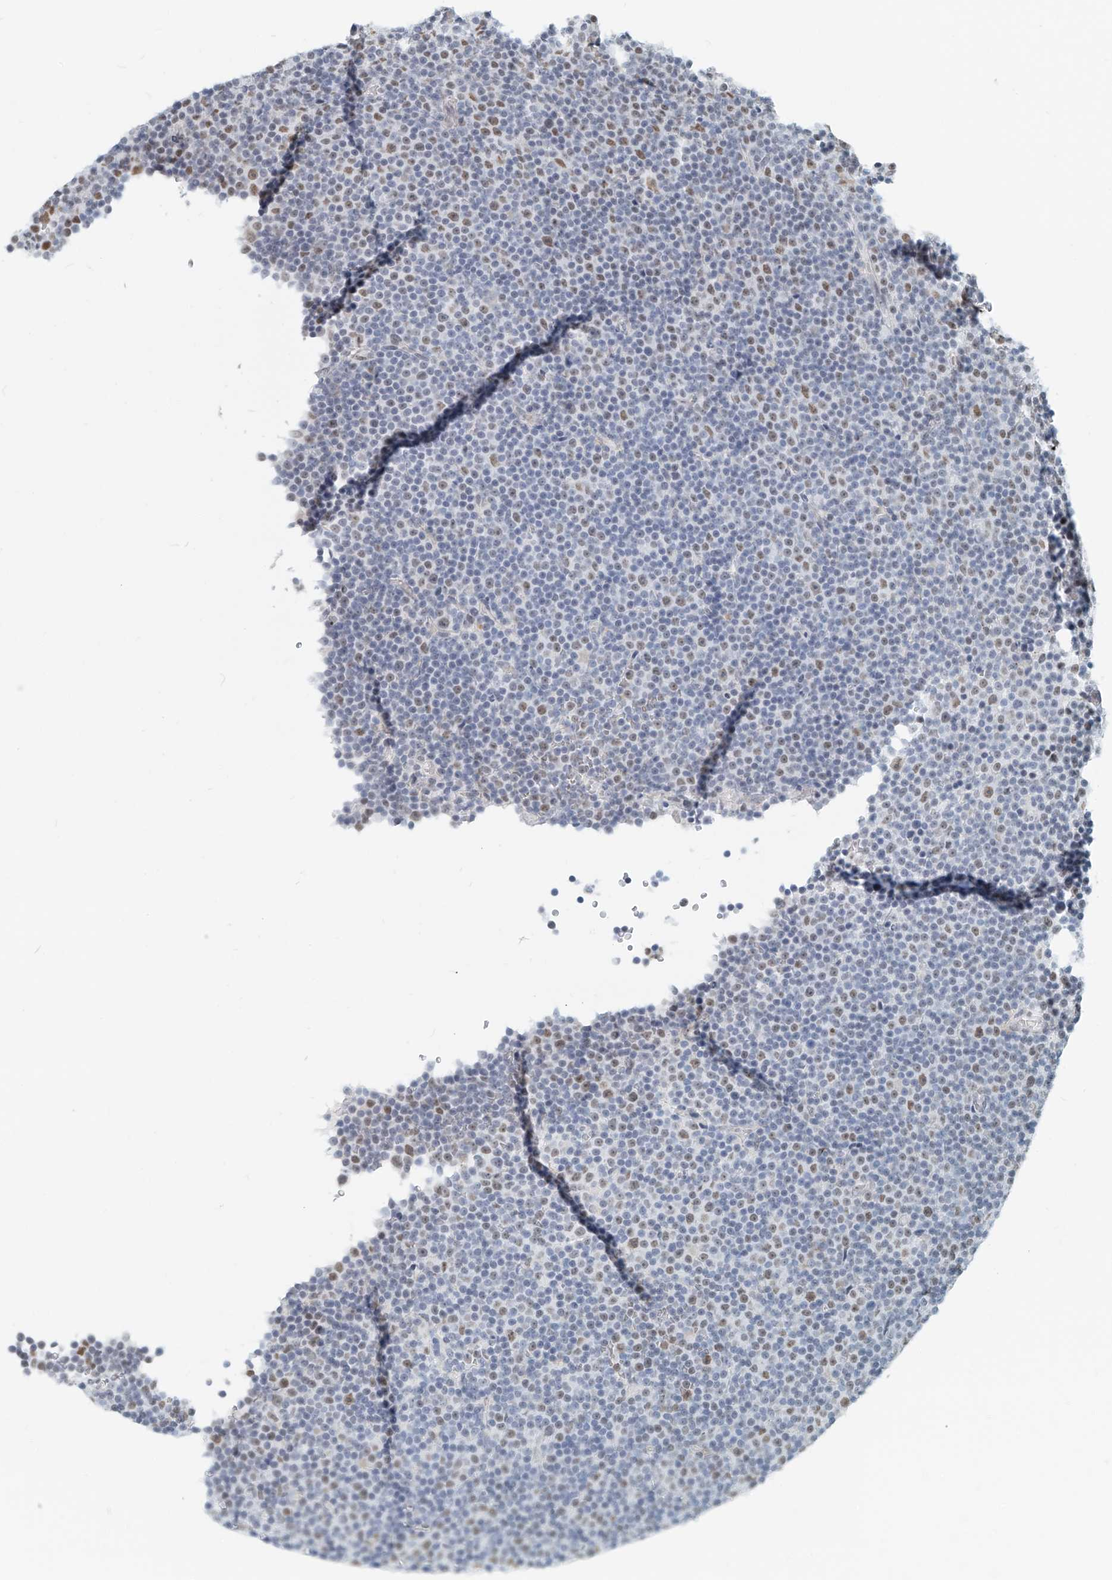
{"staining": {"intensity": "weak", "quantity": "25%-75%", "location": "nuclear"}, "tissue": "lymphoma", "cell_type": "Tumor cells", "image_type": "cancer", "snomed": [{"axis": "morphology", "description": "Malignant lymphoma, non-Hodgkin's type, Low grade"}, {"axis": "topography", "description": "Lymph node"}], "caption": "High-magnification brightfield microscopy of malignant lymphoma, non-Hodgkin's type (low-grade) stained with DAB (3,3'-diaminobenzidine) (brown) and counterstained with hematoxylin (blue). tumor cells exhibit weak nuclear staining is seen in approximately25%-75% of cells. (Stains: DAB in brown, nuclei in blue, Microscopy: brightfield microscopy at high magnification).", "gene": "SASH1", "patient": {"sex": "female", "age": 67}}